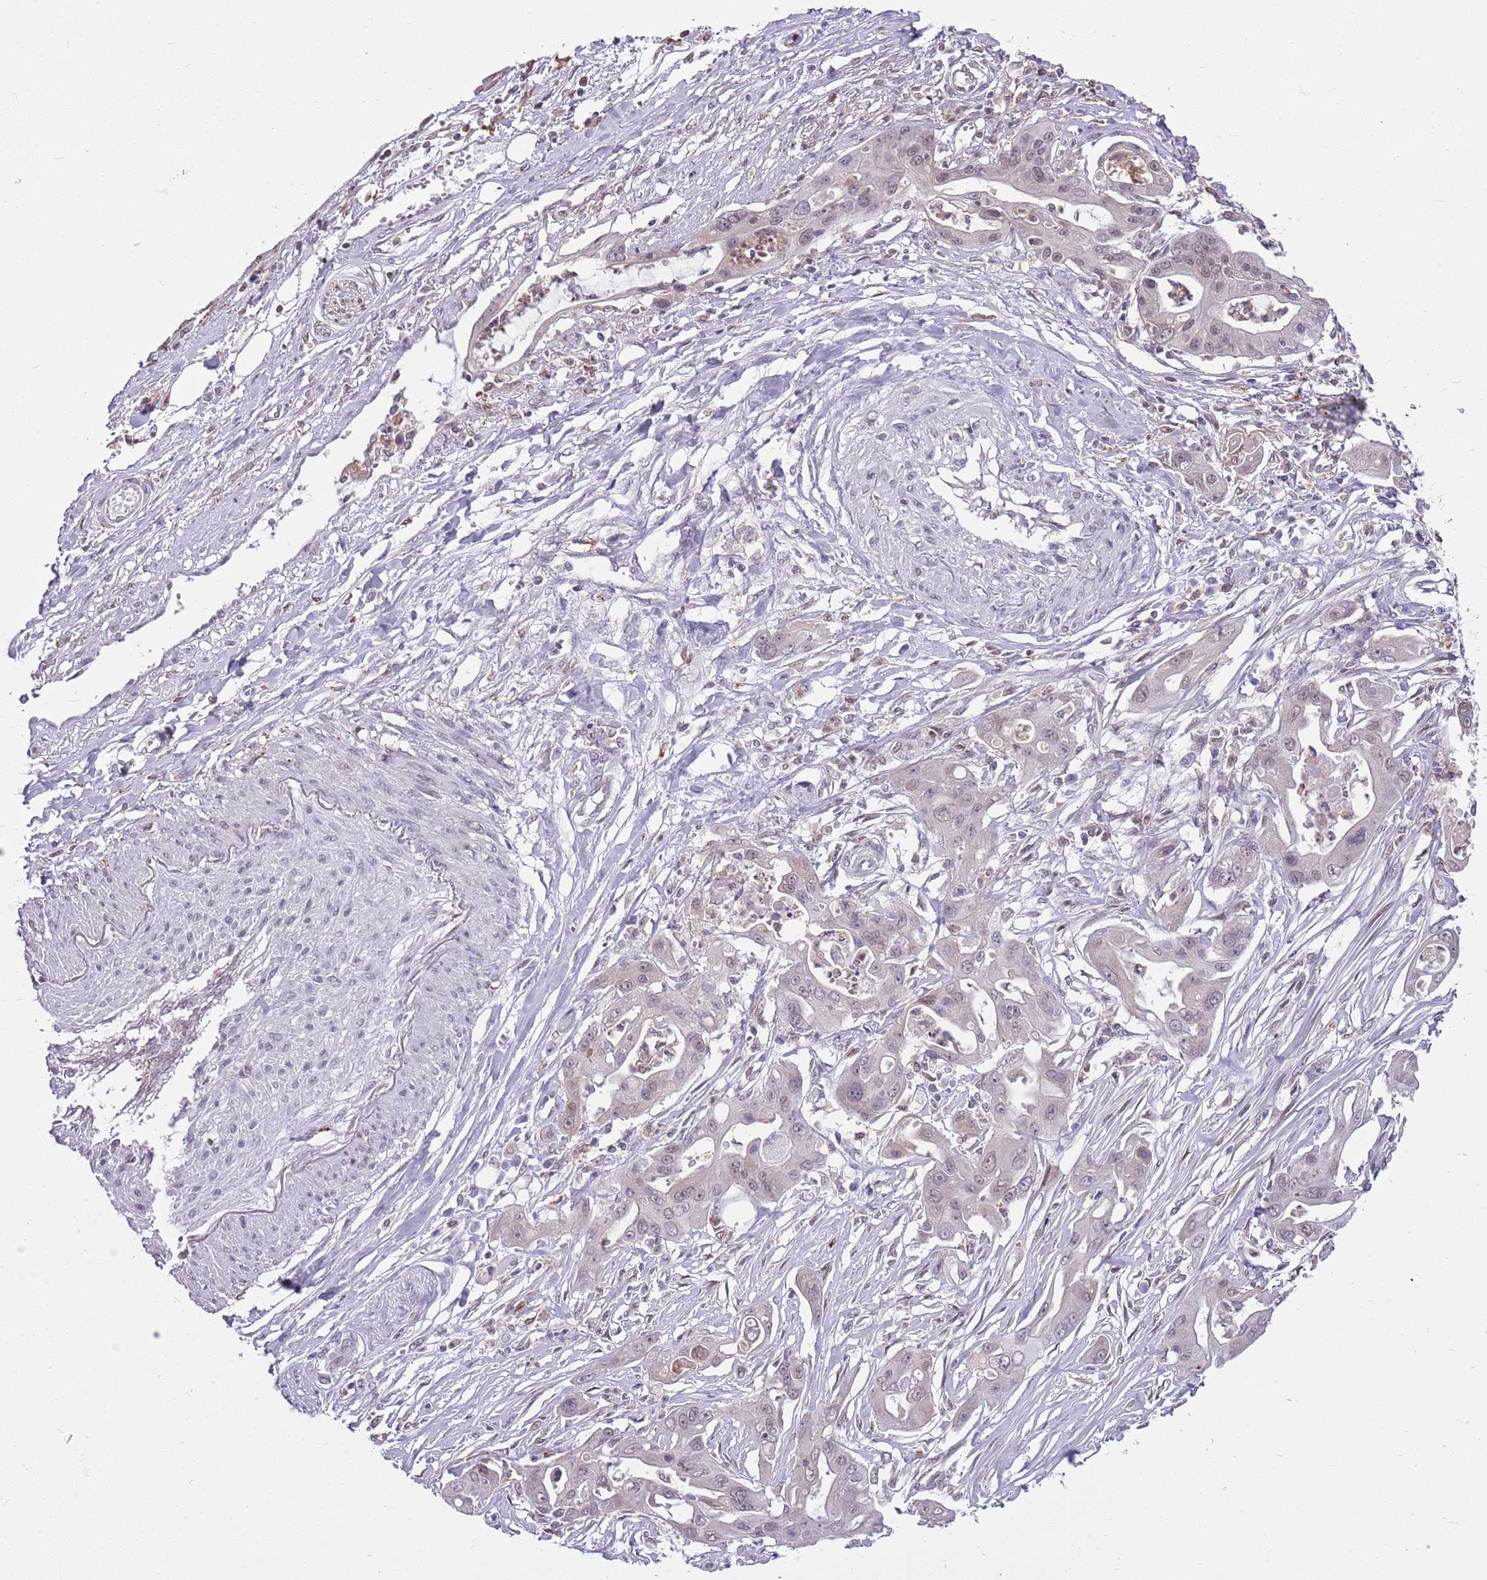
{"staining": {"intensity": "weak", "quantity": "25%-75%", "location": "nuclear"}, "tissue": "ovarian cancer", "cell_type": "Tumor cells", "image_type": "cancer", "snomed": [{"axis": "morphology", "description": "Cystadenocarcinoma, mucinous, NOS"}, {"axis": "topography", "description": "Ovary"}], "caption": "A brown stain shows weak nuclear expression of a protein in ovarian cancer tumor cells.", "gene": "DHX32", "patient": {"sex": "female", "age": 70}}